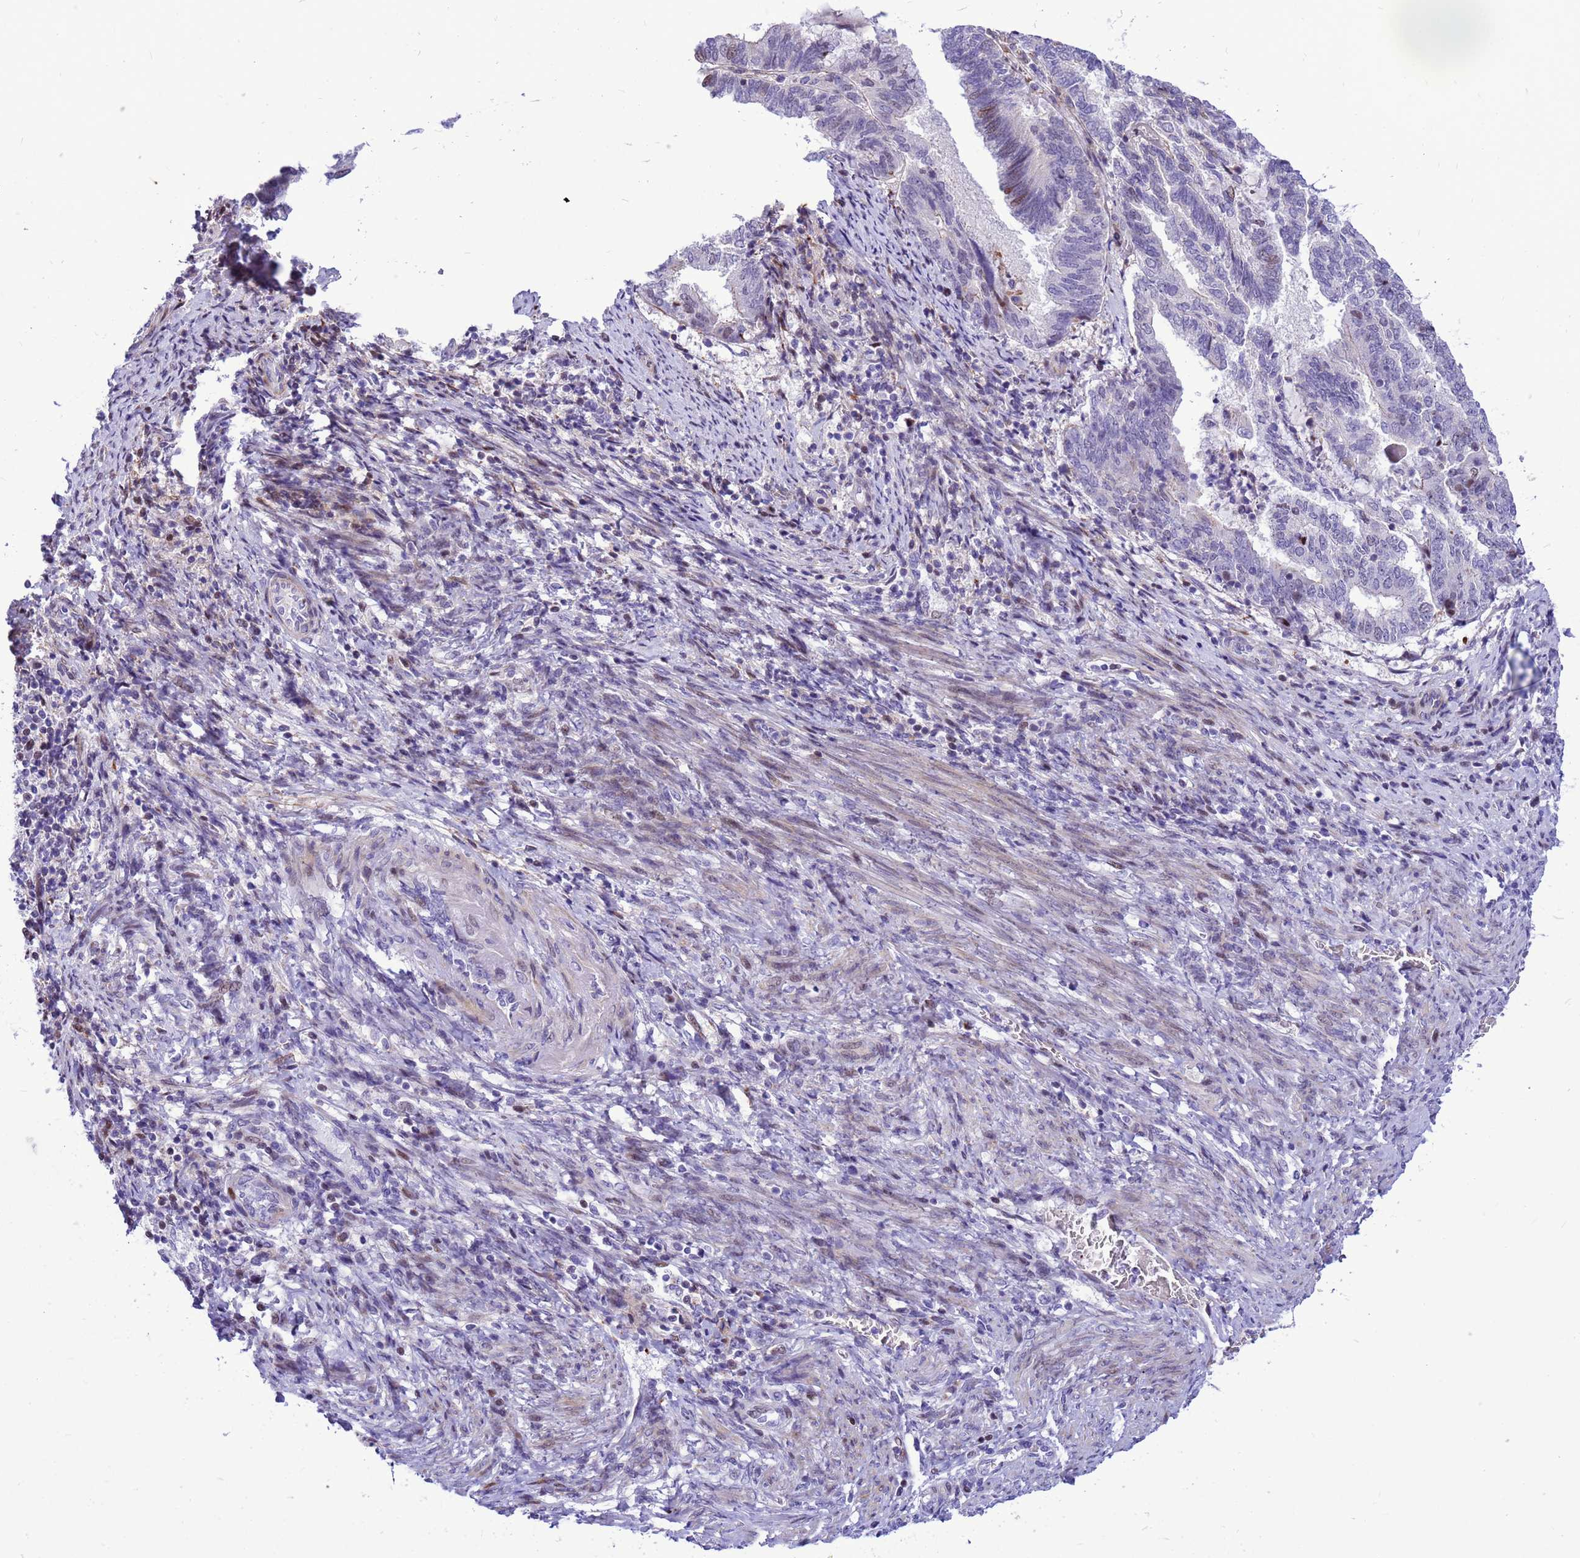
{"staining": {"intensity": "moderate", "quantity": "<25%", "location": "nuclear"}, "tissue": "endometrial cancer", "cell_type": "Tumor cells", "image_type": "cancer", "snomed": [{"axis": "morphology", "description": "Adenocarcinoma, NOS"}, {"axis": "topography", "description": "Endometrium"}], "caption": "IHC of human endometrial cancer (adenocarcinoma) shows low levels of moderate nuclear staining in about <25% of tumor cells.", "gene": "ADAMTS7", "patient": {"sex": "female", "age": 80}}